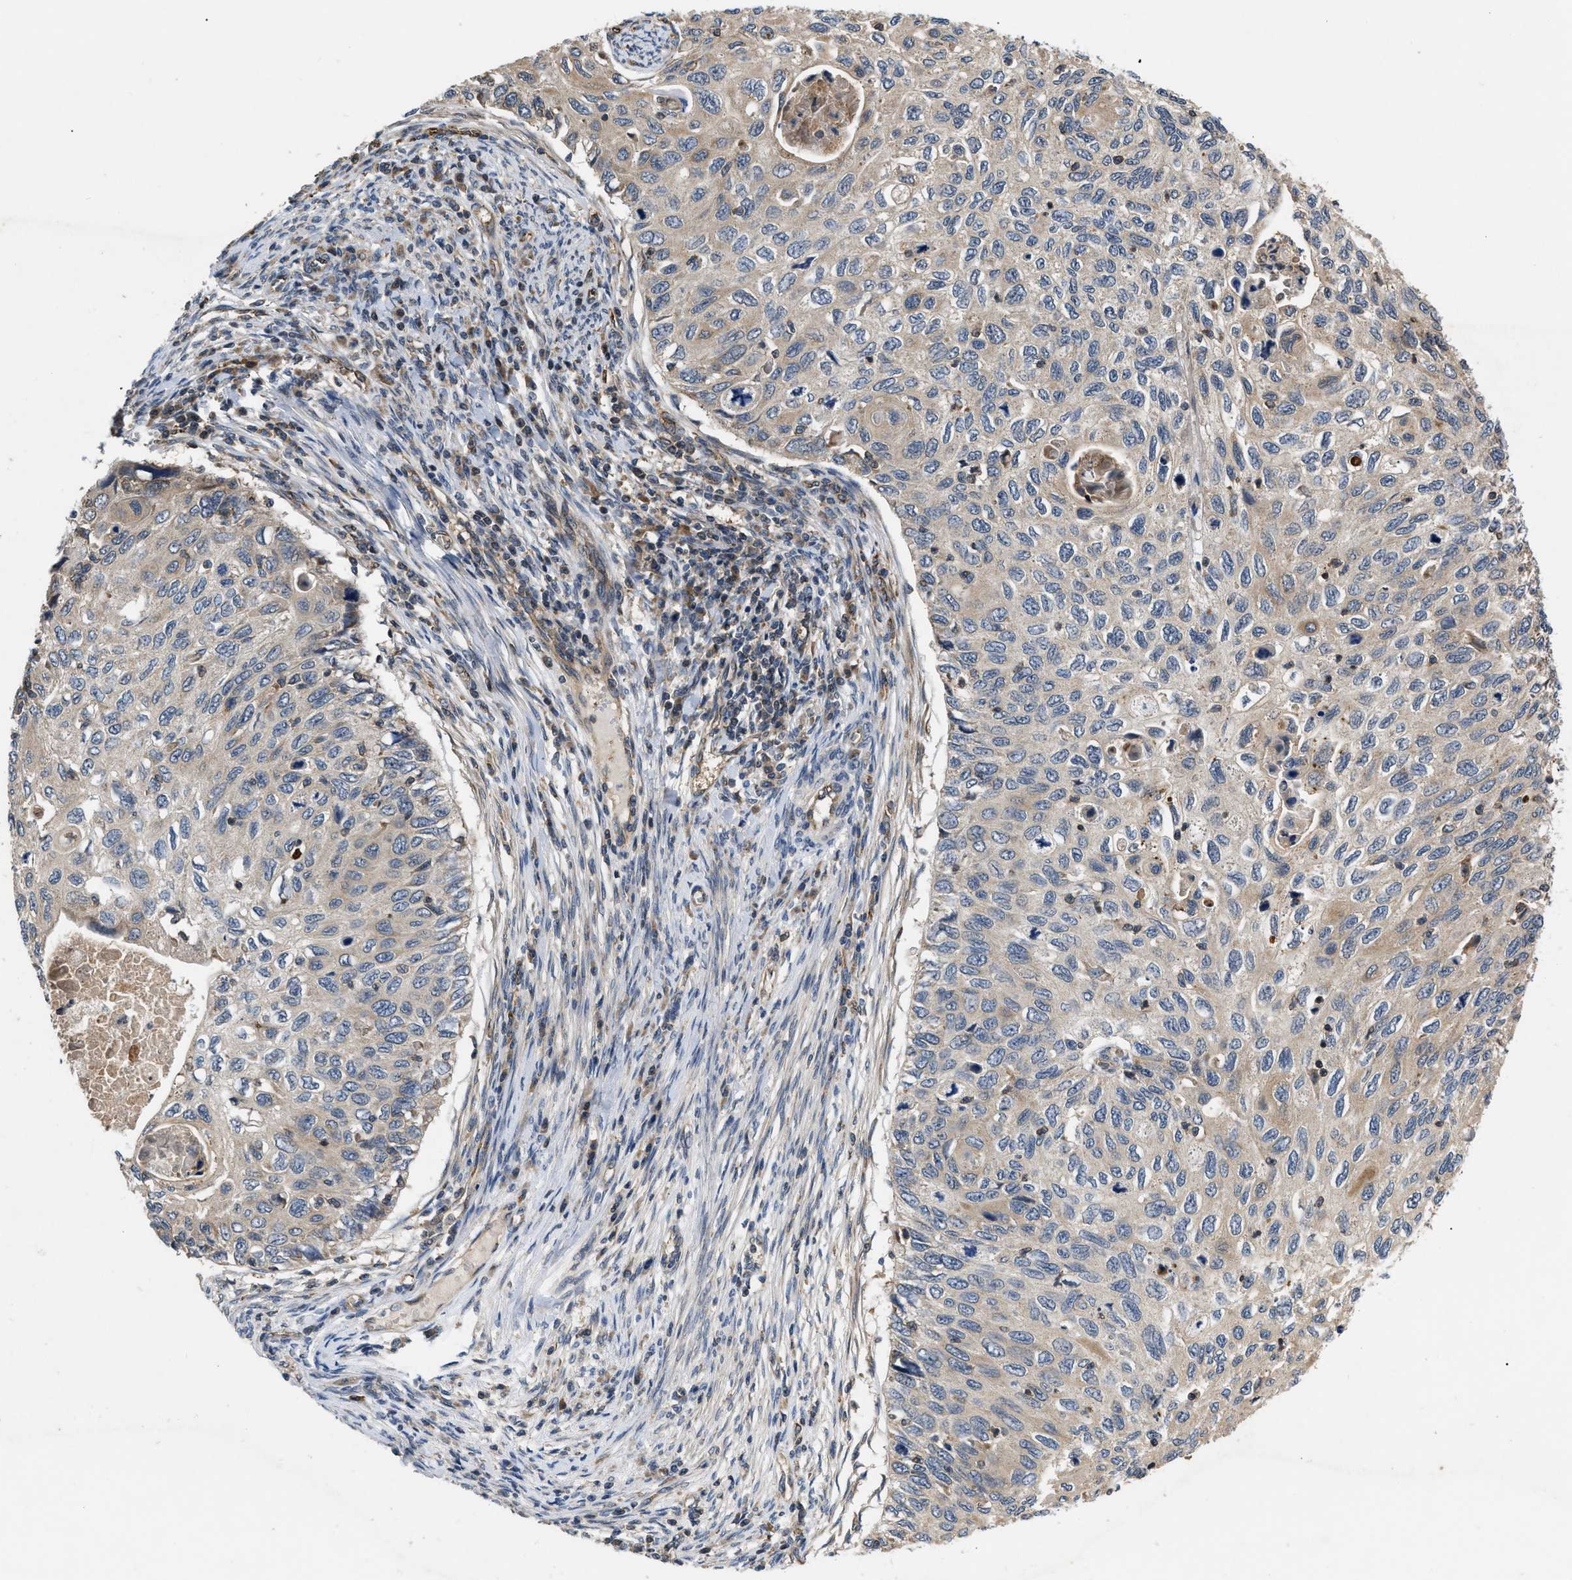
{"staining": {"intensity": "weak", "quantity": ">75%", "location": "cytoplasmic/membranous"}, "tissue": "cervical cancer", "cell_type": "Tumor cells", "image_type": "cancer", "snomed": [{"axis": "morphology", "description": "Squamous cell carcinoma, NOS"}, {"axis": "topography", "description": "Cervix"}], "caption": "Approximately >75% of tumor cells in human cervical cancer demonstrate weak cytoplasmic/membranous protein positivity as visualized by brown immunohistochemical staining.", "gene": "HMGCR", "patient": {"sex": "female", "age": 70}}